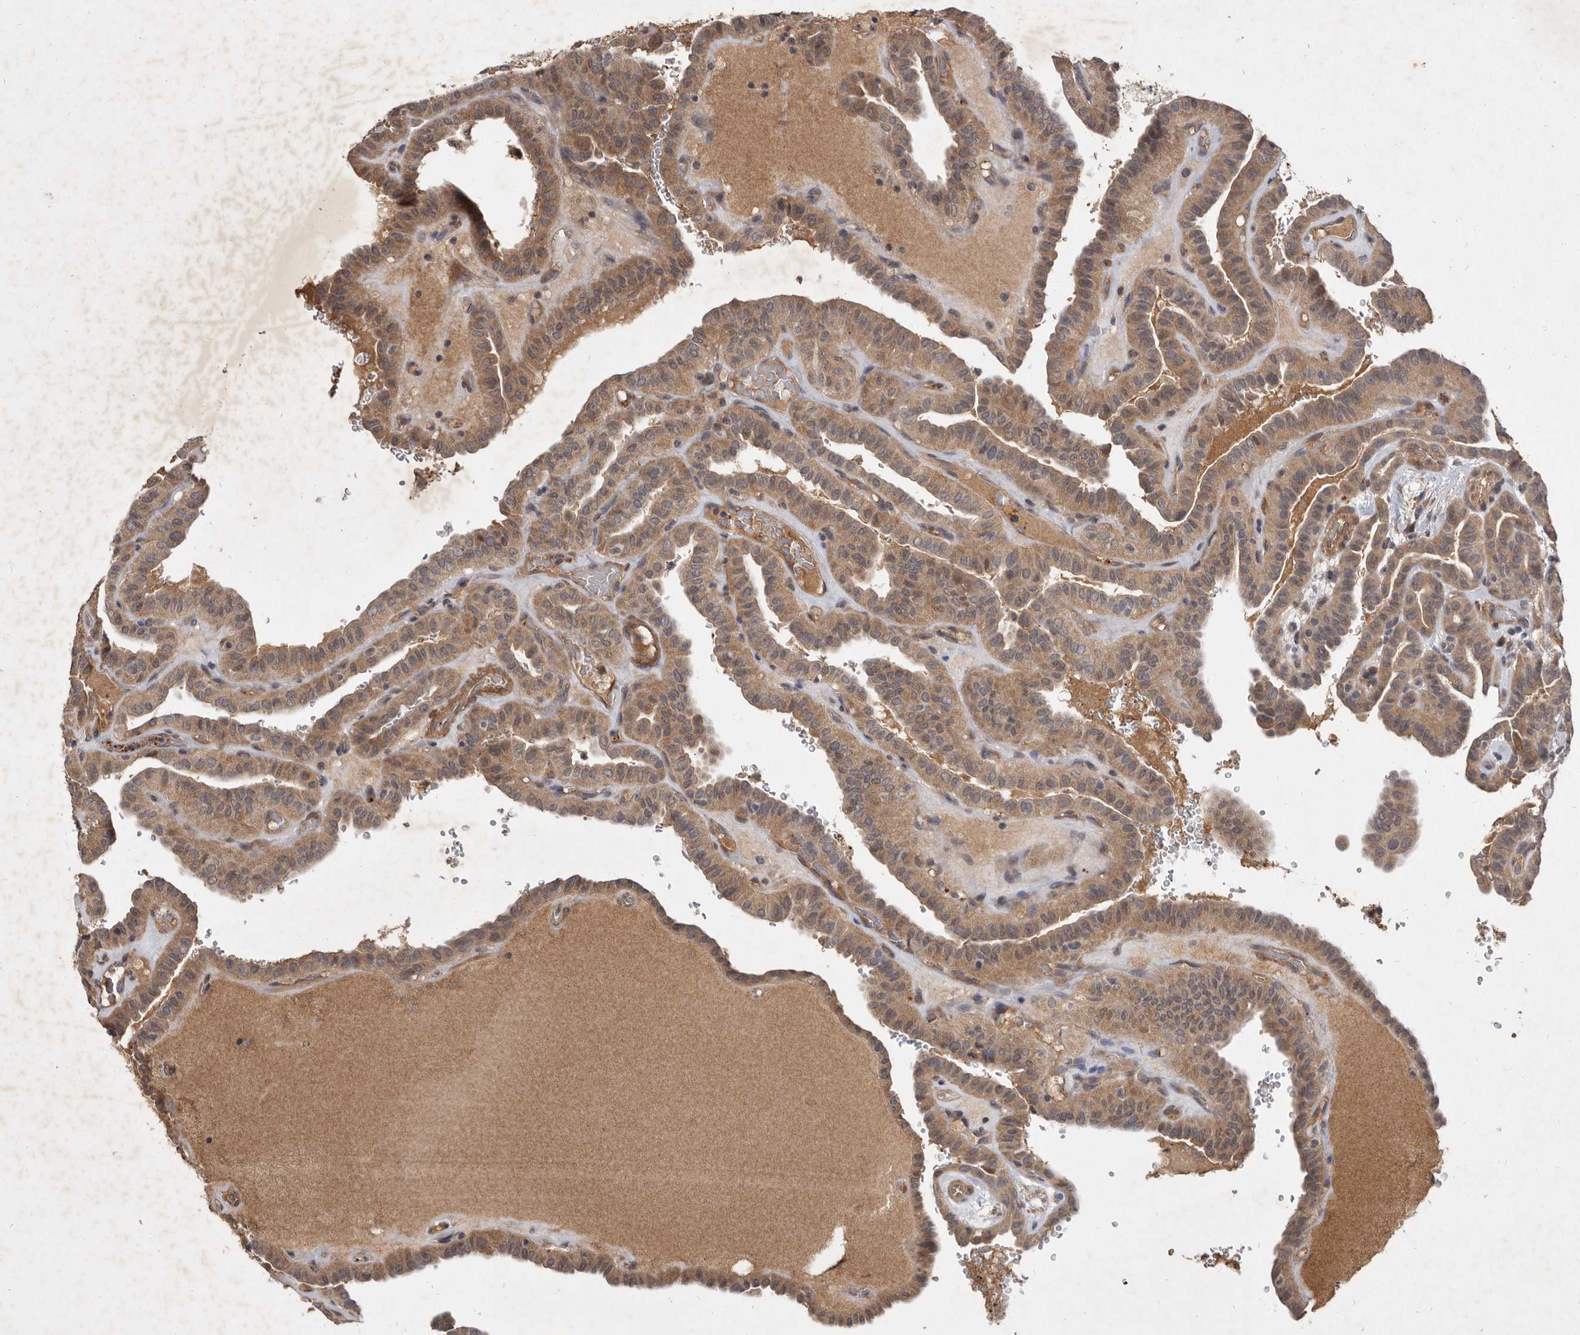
{"staining": {"intensity": "moderate", "quantity": ">75%", "location": "cytoplasmic/membranous"}, "tissue": "thyroid cancer", "cell_type": "Tumor cells", "image_type": "cancer", "snomed": [{"axis": "morphology", "description": "Papillary adenocarcinoma, NOS"}, {"axis": "topography", "description": "Thyroid gland"}], "caption": "Approximately >75% of tumor cells in human thyroid cancer (papillary adenocarcinoma) demonstrate moderate cytoplasmic/membranous protein positivity as visualized by brown immunohistochemical staining.", "gene": "DNAJC28", "patient": {"sex": "male", "age": 77}}